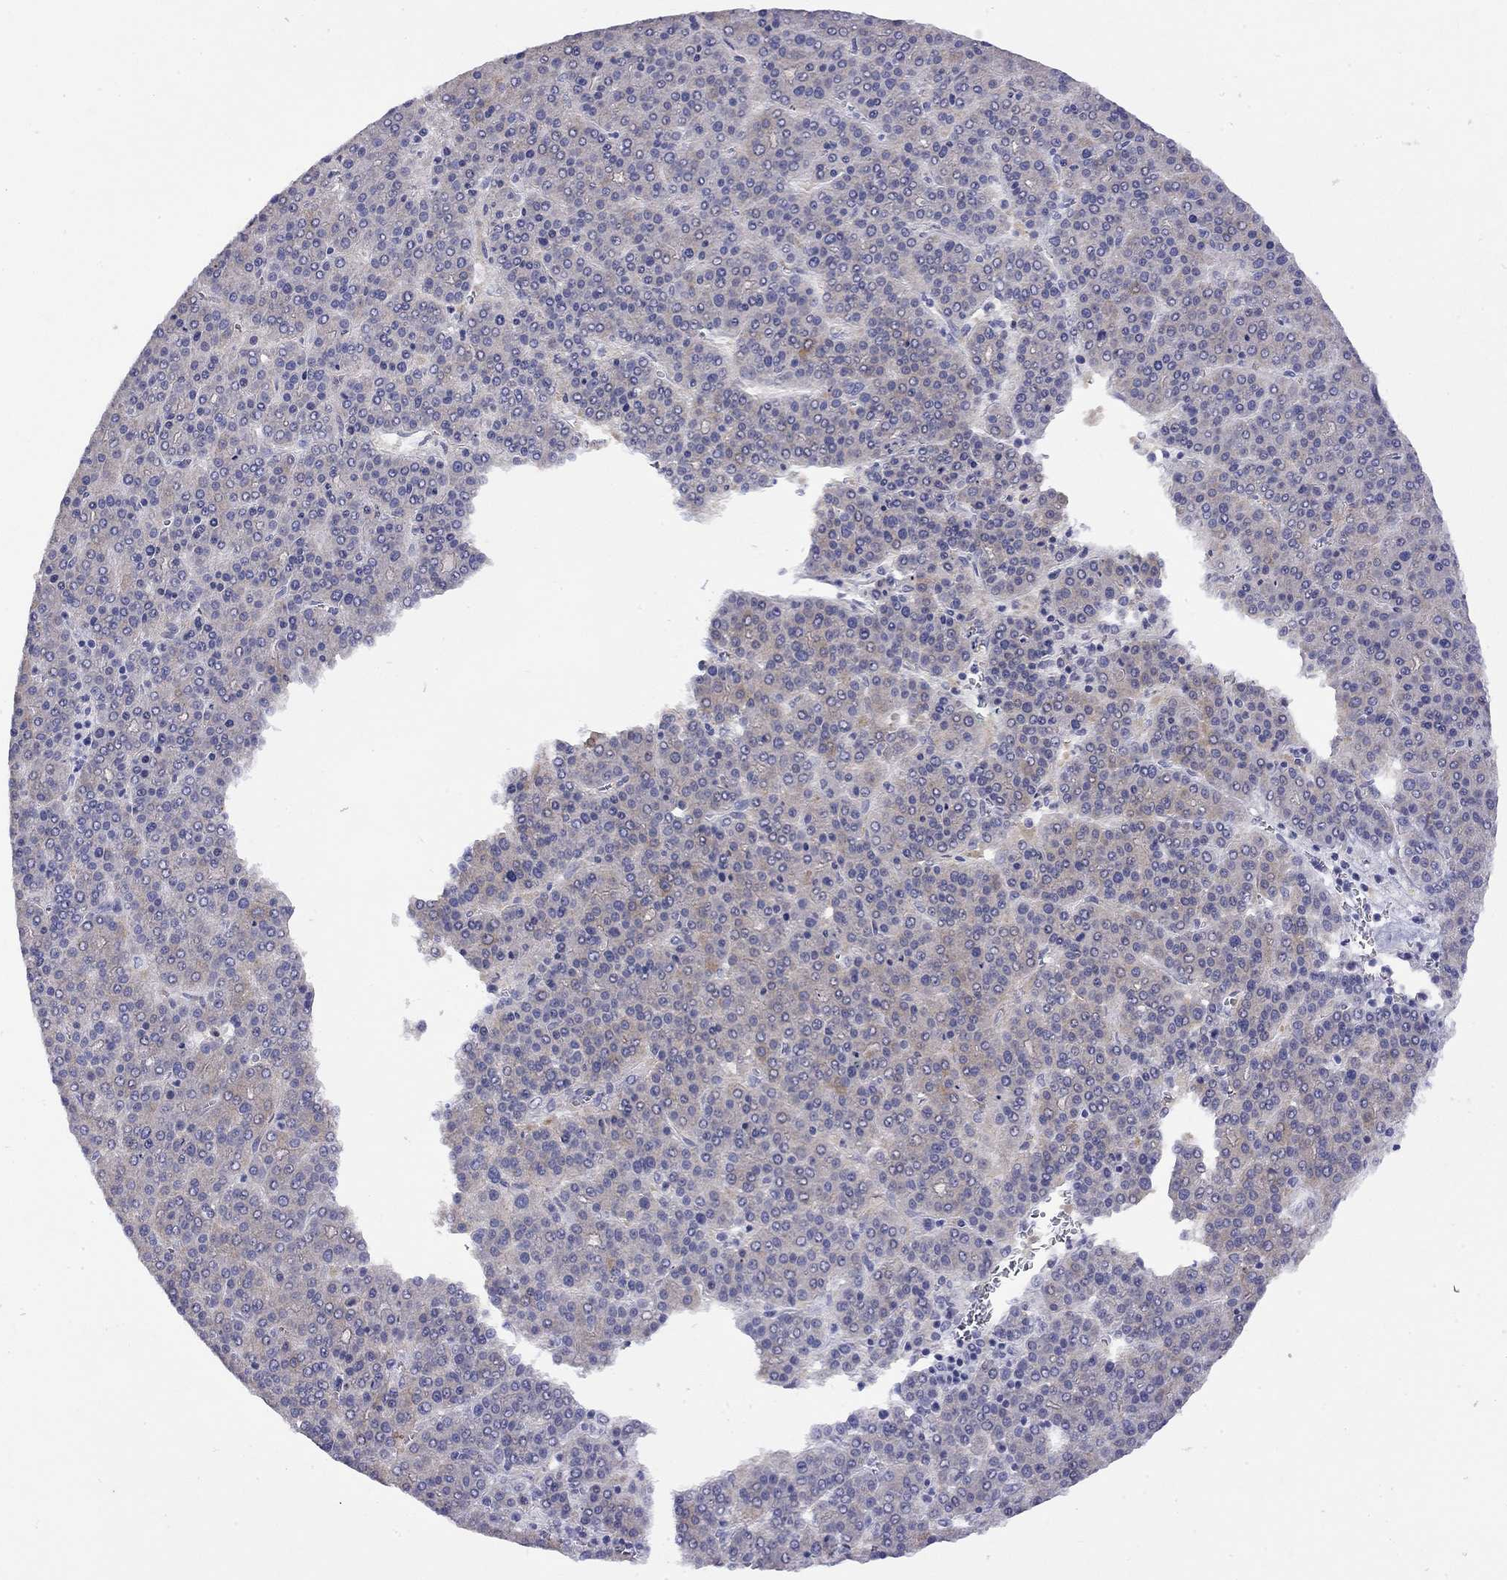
{"staining": {"intensity": "weak", "quantity": "<25%", "location": "cytoplasmic/membranous"}, "tissue": "liver cancer", "cell_type": "Tumor cells", "image_type": "cancer", "snomed": [{"axis": "morphology", "description": "Carcinoma, Hepatocellular, NOS"}, {"axis": "topography", "description": "Liver"}], "caption": "Tumor cells show no significant staining in liver cancer (hepatocellular carcinoma).", "gene": "GNAT3", "patient": {"sex": "female", "age": 58}}